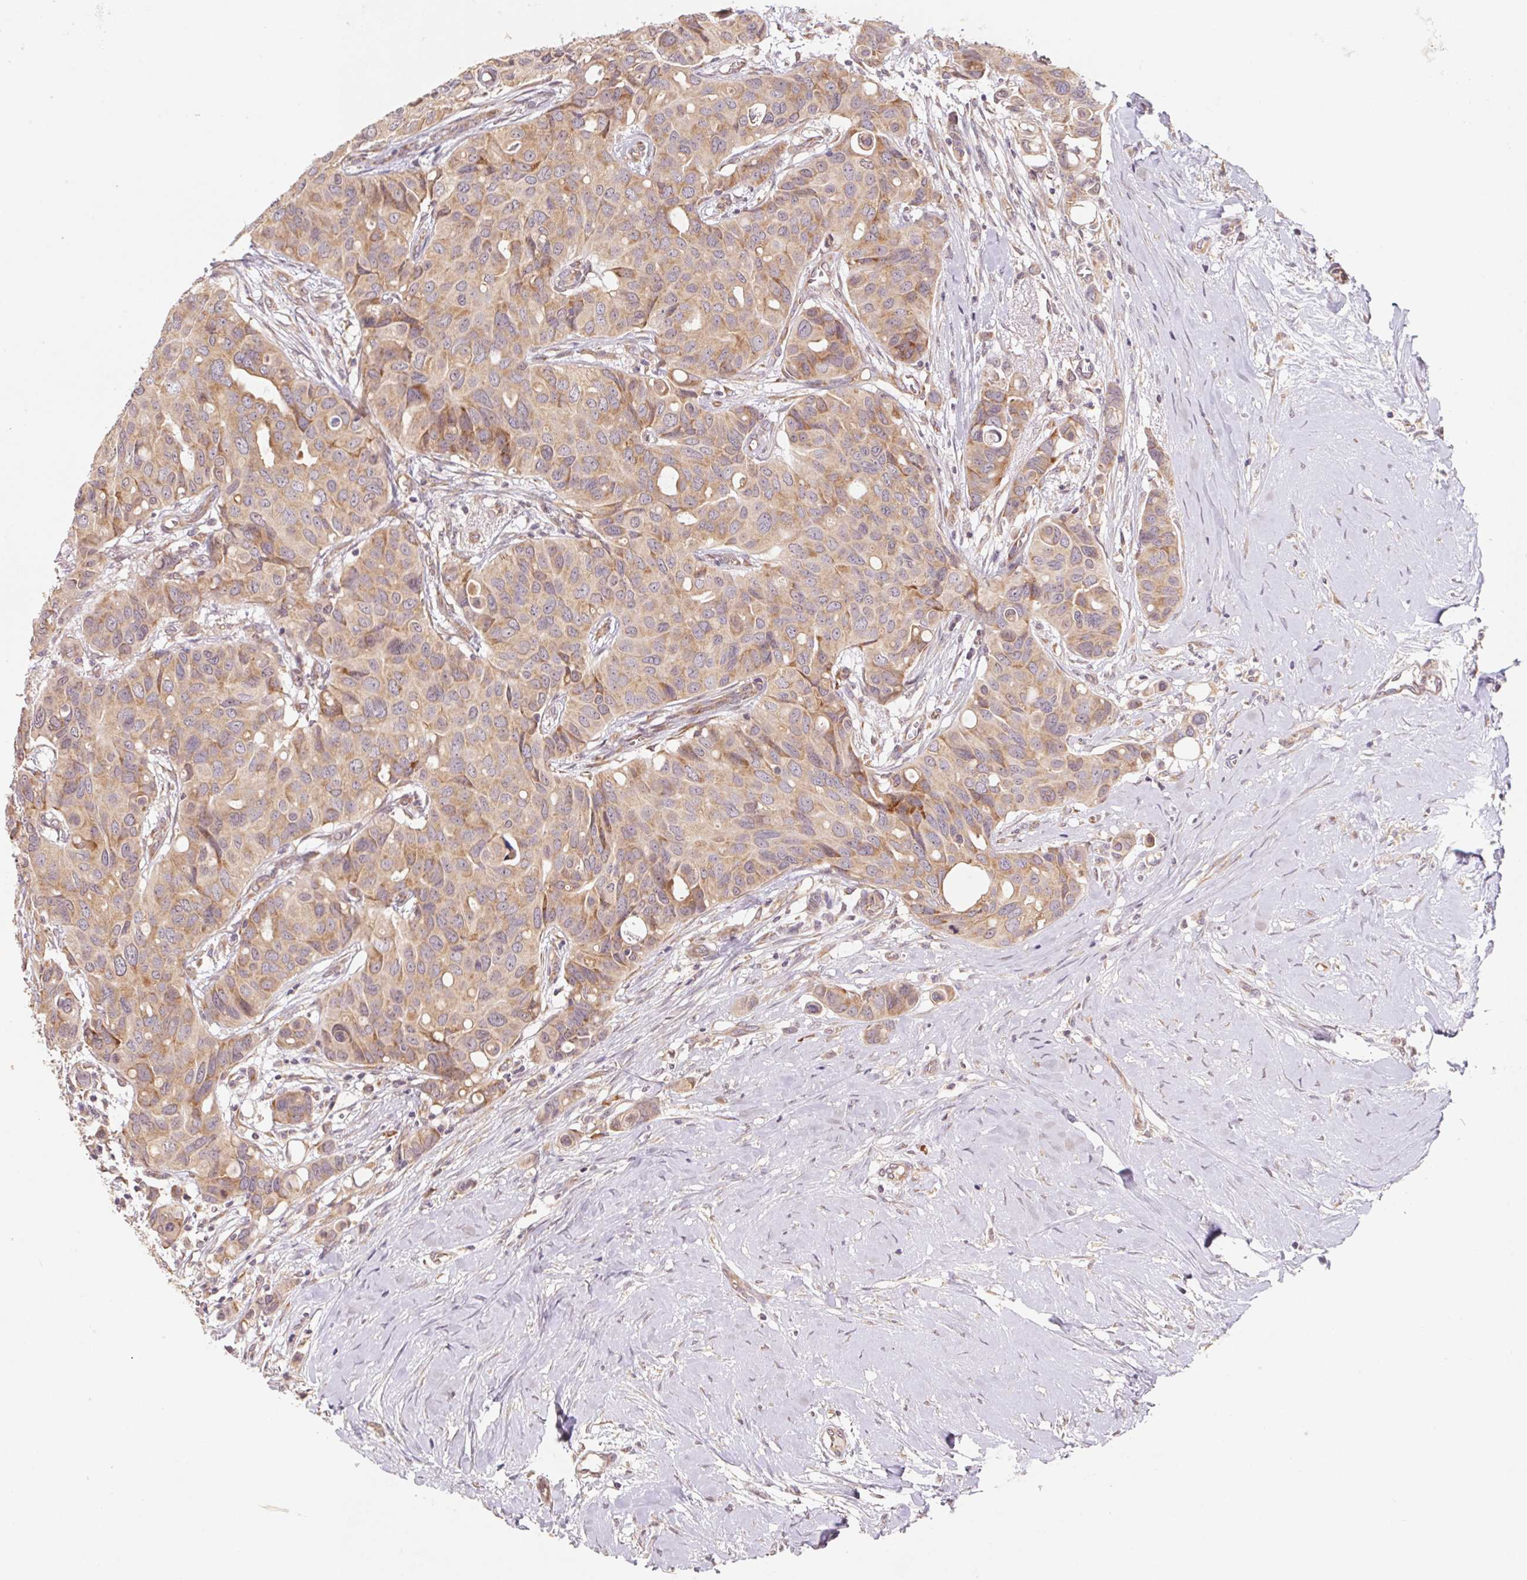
{"staining": {"intensity": "weak", "quantity": ">75%", "location": "cytoplasmic/membranous"}, "tissue": "breast cancer", "cell_type": "Tumor cells", "image_type": "cancer", "snomed": [{"axis": "morphology", "description": "Duct carcinoma"}, {"axis": "topography", "description": "Breast"}], "caption": "A photomicrograph of human breast cancer (intraductal carcinoma) stained for a protein demonstrates weak cytoplasmic/membranous brown staining in tumor cells.", "gene": "RPL27A", "patient": {"sex": "female", "age": 54}}